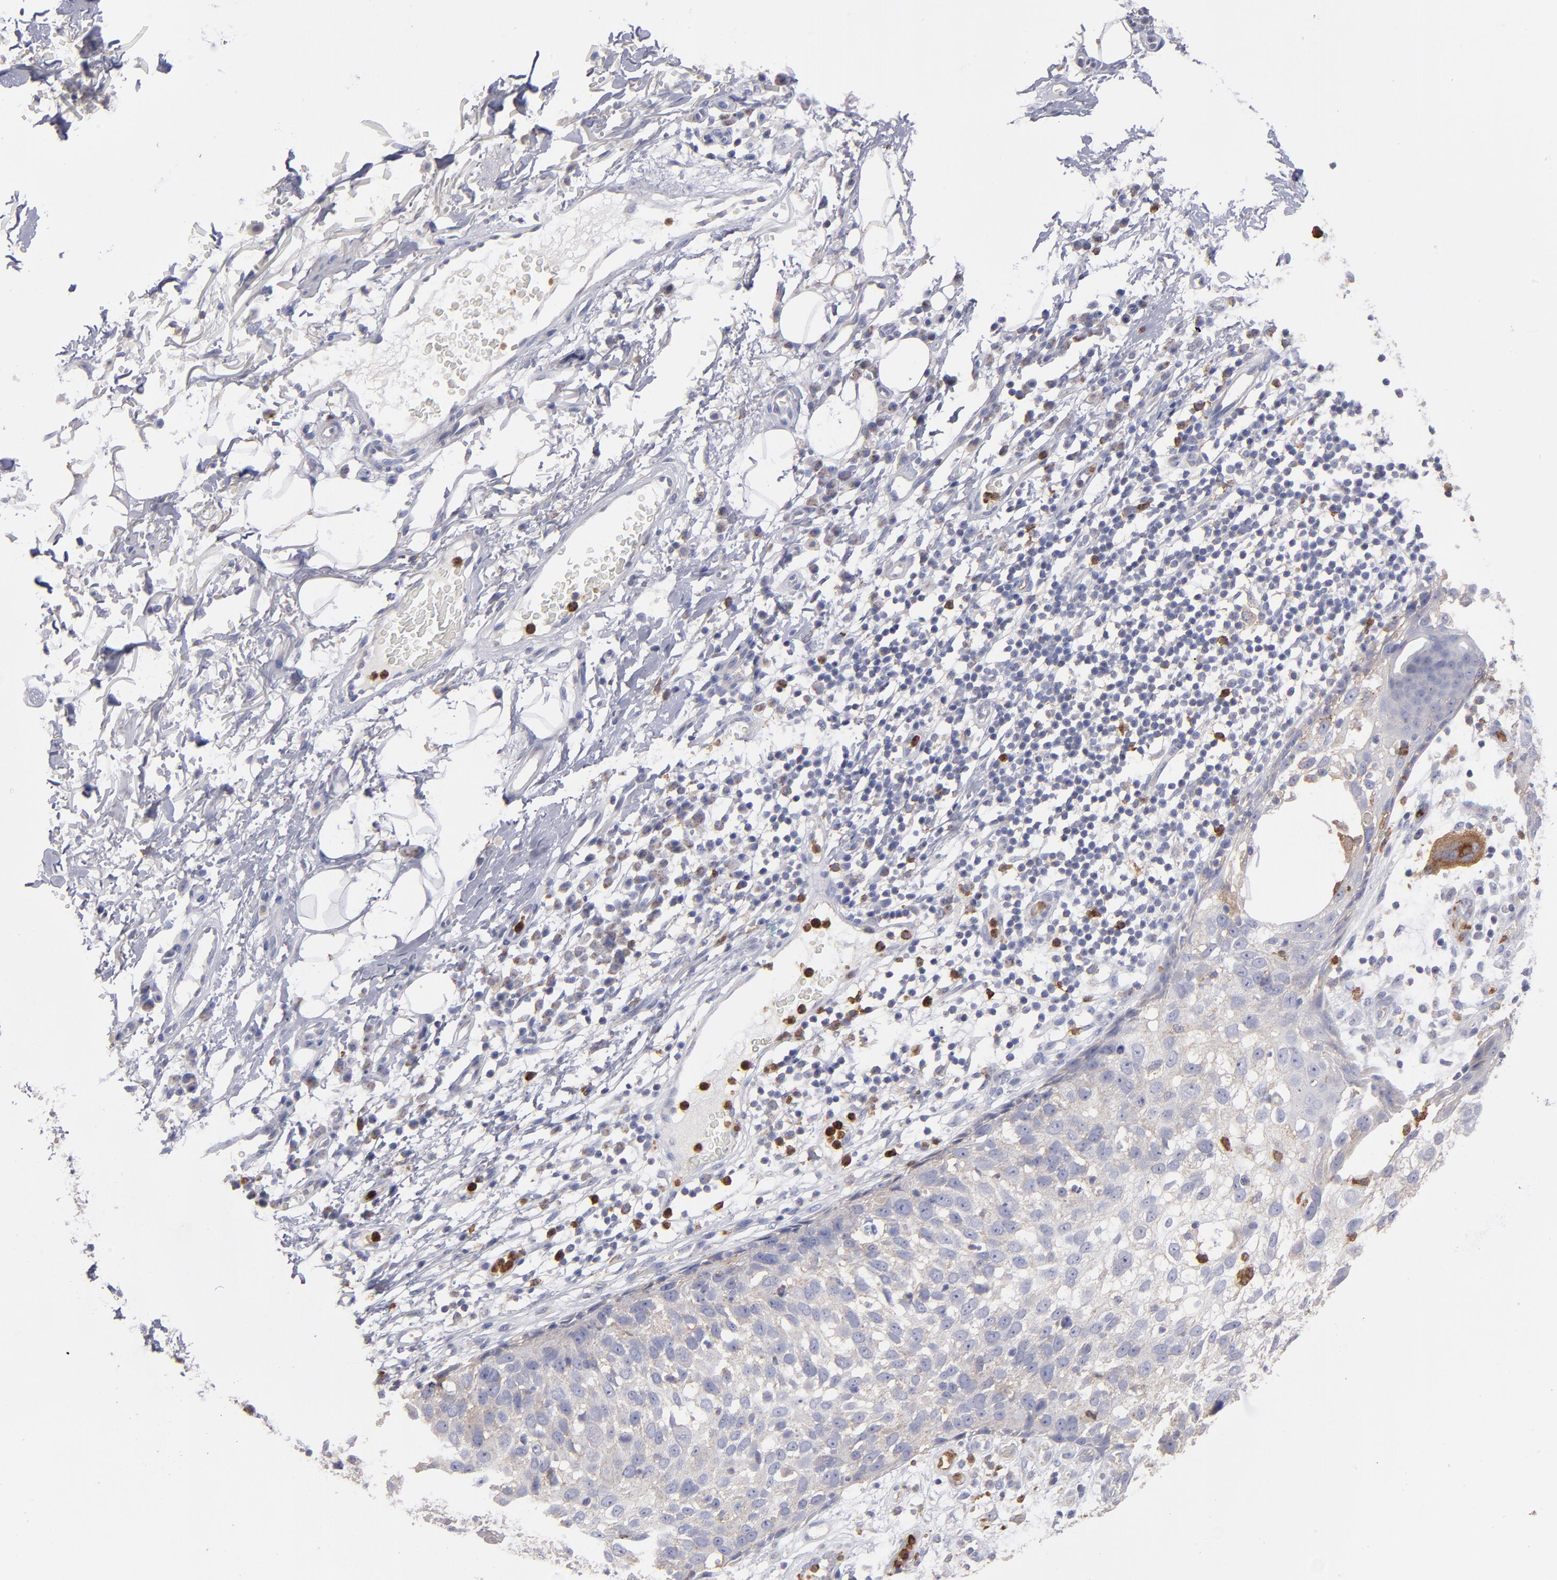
{"staining": {"intensity": "weak", "quantity": ">75%", "location": "cytoplasmic/membranous"}, "tissue": "skin cancer", "cell_type": "Tumor cells", "image_type": "cancer", "snomed": [{"axis": "morphology", "description": "Squamous cell carcinoma, NOS"}, {"axis": "topography", "description": "Skin"}], "caption": "Brown immunohistochemical staining in human skin cancer (squamous cell carcinoma) exhibits weak cytoplasmic/membranous positivity in about >75% of tumor cells.", "gene": "FGR", "patient": {"sex": "male", "age": 87}}